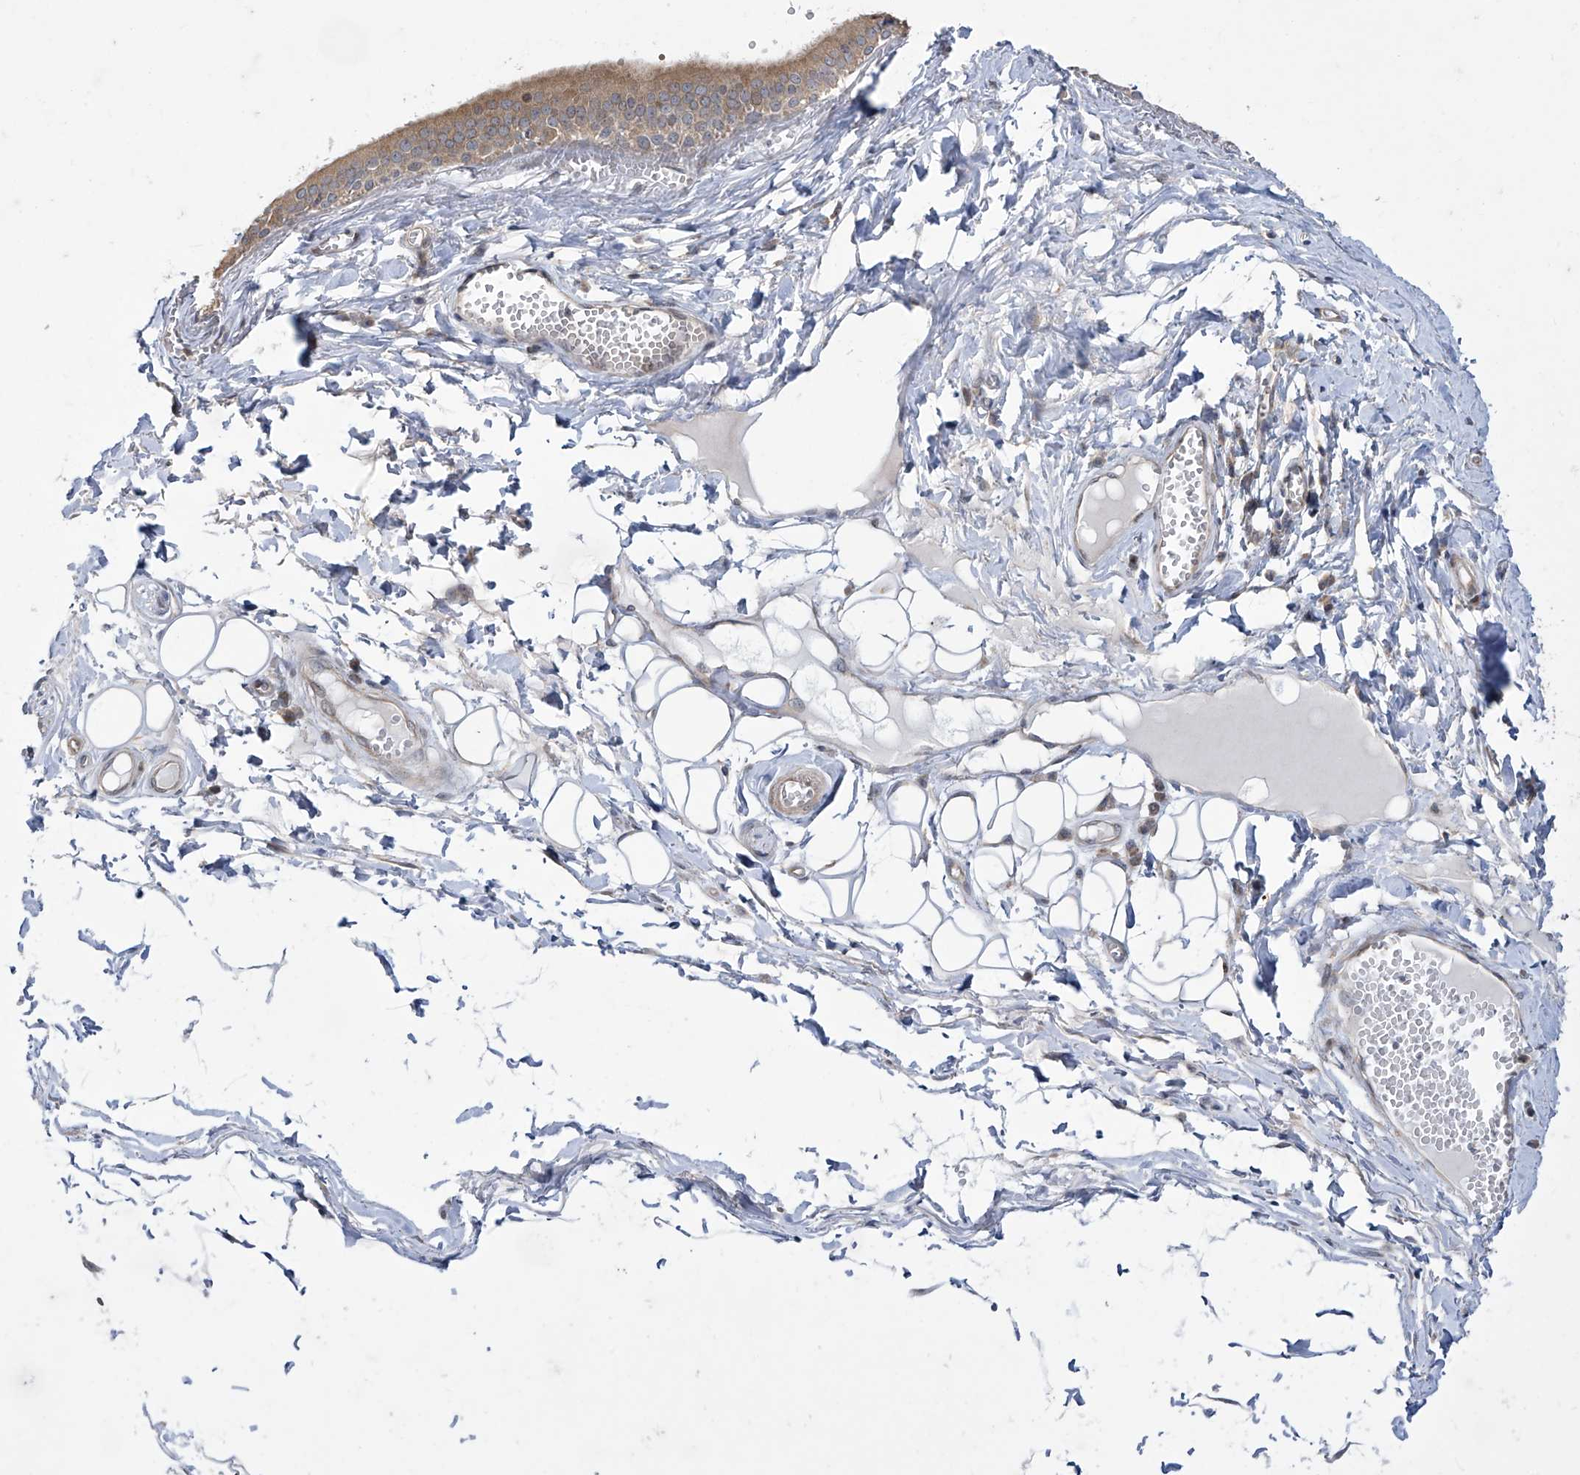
{"staining": {"intensity": "negative", "quantity": "none", "location": "none"}, "tissue": "adipose tissue", "cell_type": "Adipocytes", "image_type": "normal", "snomed": [{"axis": "morphology", "description": "Normal tissue, NOS"}, {"axis": "morphology", "description": "Inflammation, NOS"}, {"axis": "topography", "description": "Salivary gland"}, {"axis": "topography", "description": "Peripheral nerve tissue"}], "caption": "IHC histopathology image of normal adipose tissue: human adipose tissue stained with DAB exhibits no significant protein positivity in adipocytes.", "gene": "TRIM60", "patient": {"sex": "female", "age": 75}}